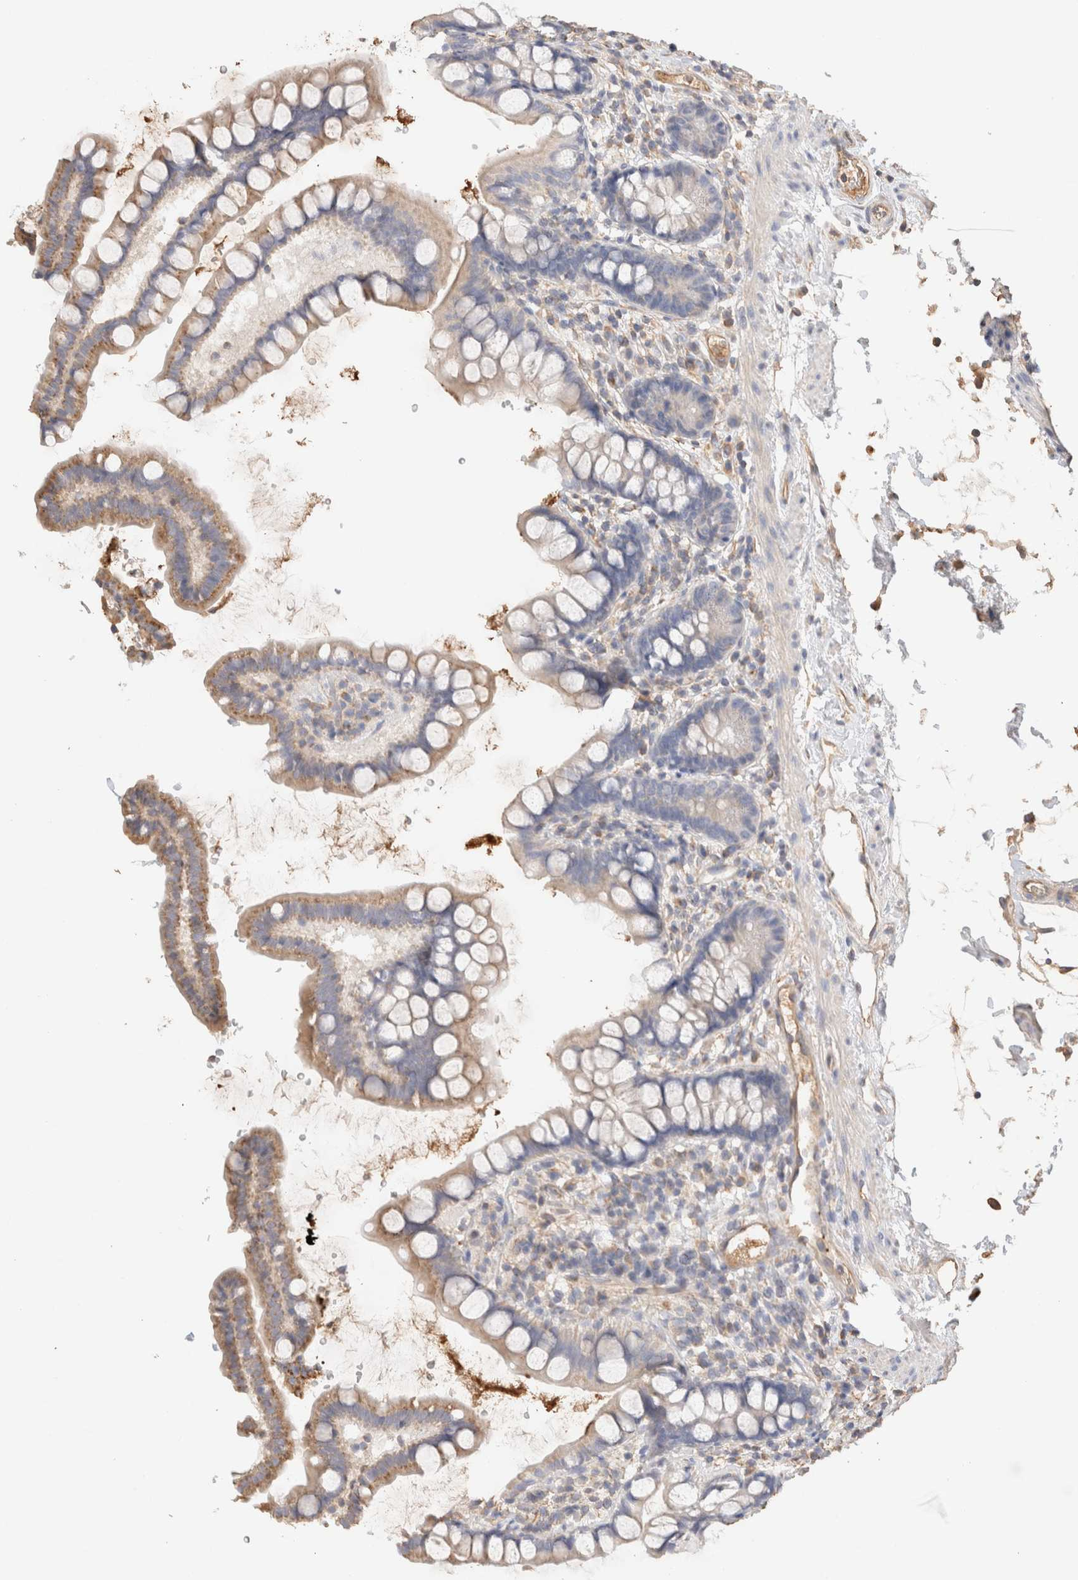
{"staining": {"intensity": "weak", "quantity": ">75%", "location": "cytoplasmic/membranous"}, "tissue": "small intestine", "cell_type": "Glandular cells", "image_type": "normal", "snomed": [{"axis": "morphology", "description": "Normal tissue, NOS"}, {"axis": "topography", "description": "Smooth muscle"}, {"axis": "topography", "description": "Small intestine"}], "caption": "Human small intestine stained with a brown dye exhibits weak cytoplasmic/membranous positive staining in about >75% of glandular cells.", "gene": "PROS1", "patient": {"sex": "female", "age": 84}}